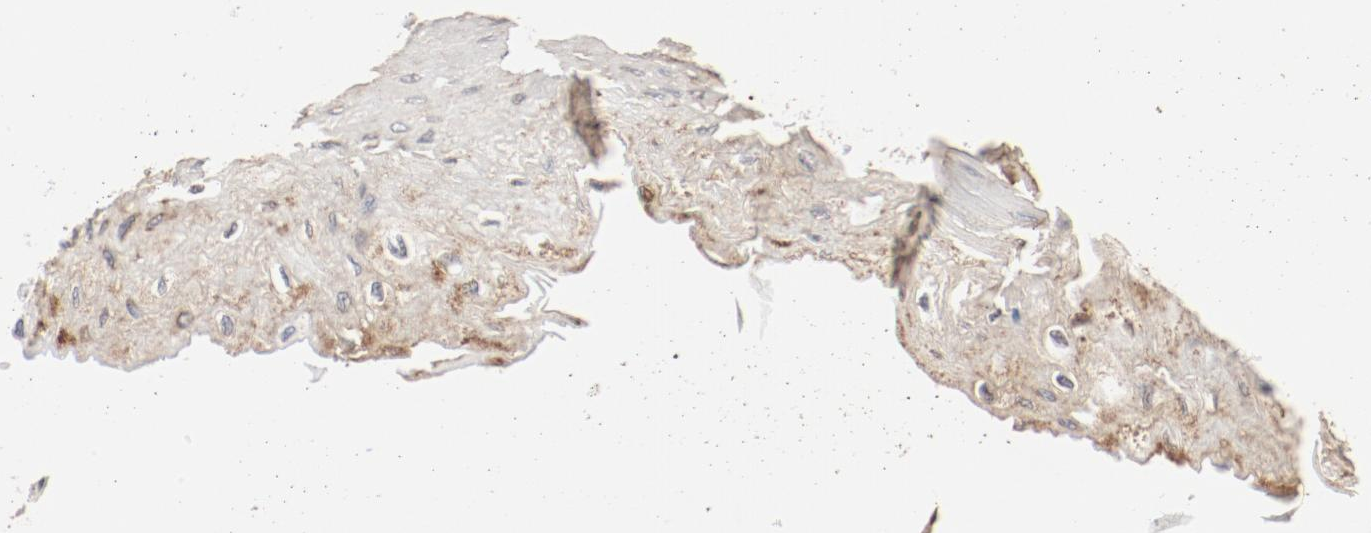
{"staining": {"intensity": "moderate", "quantity": ">75%", "location": "cytoplasmic/membranous"}, "tissue": "esophagus", "cell_type": "Squamous epithelial cells", "image_type": "normal", "snomed": [{"axis": "morphology", "description": "Normal tissue, NOS"}, {"axis": "topography", "description": "Esophagus"}], "caption": "High-magnification brightfield microscopy of benign esophagus stained with DAB (brown) and counterstained with hematoxylin (blue). squamous epithelial cells exhibit moderate cytoplasmic/membranous expression is present in about>75% of cells.", "gene": "RPS6", "patient": {"sex": "female", "age": 72}}